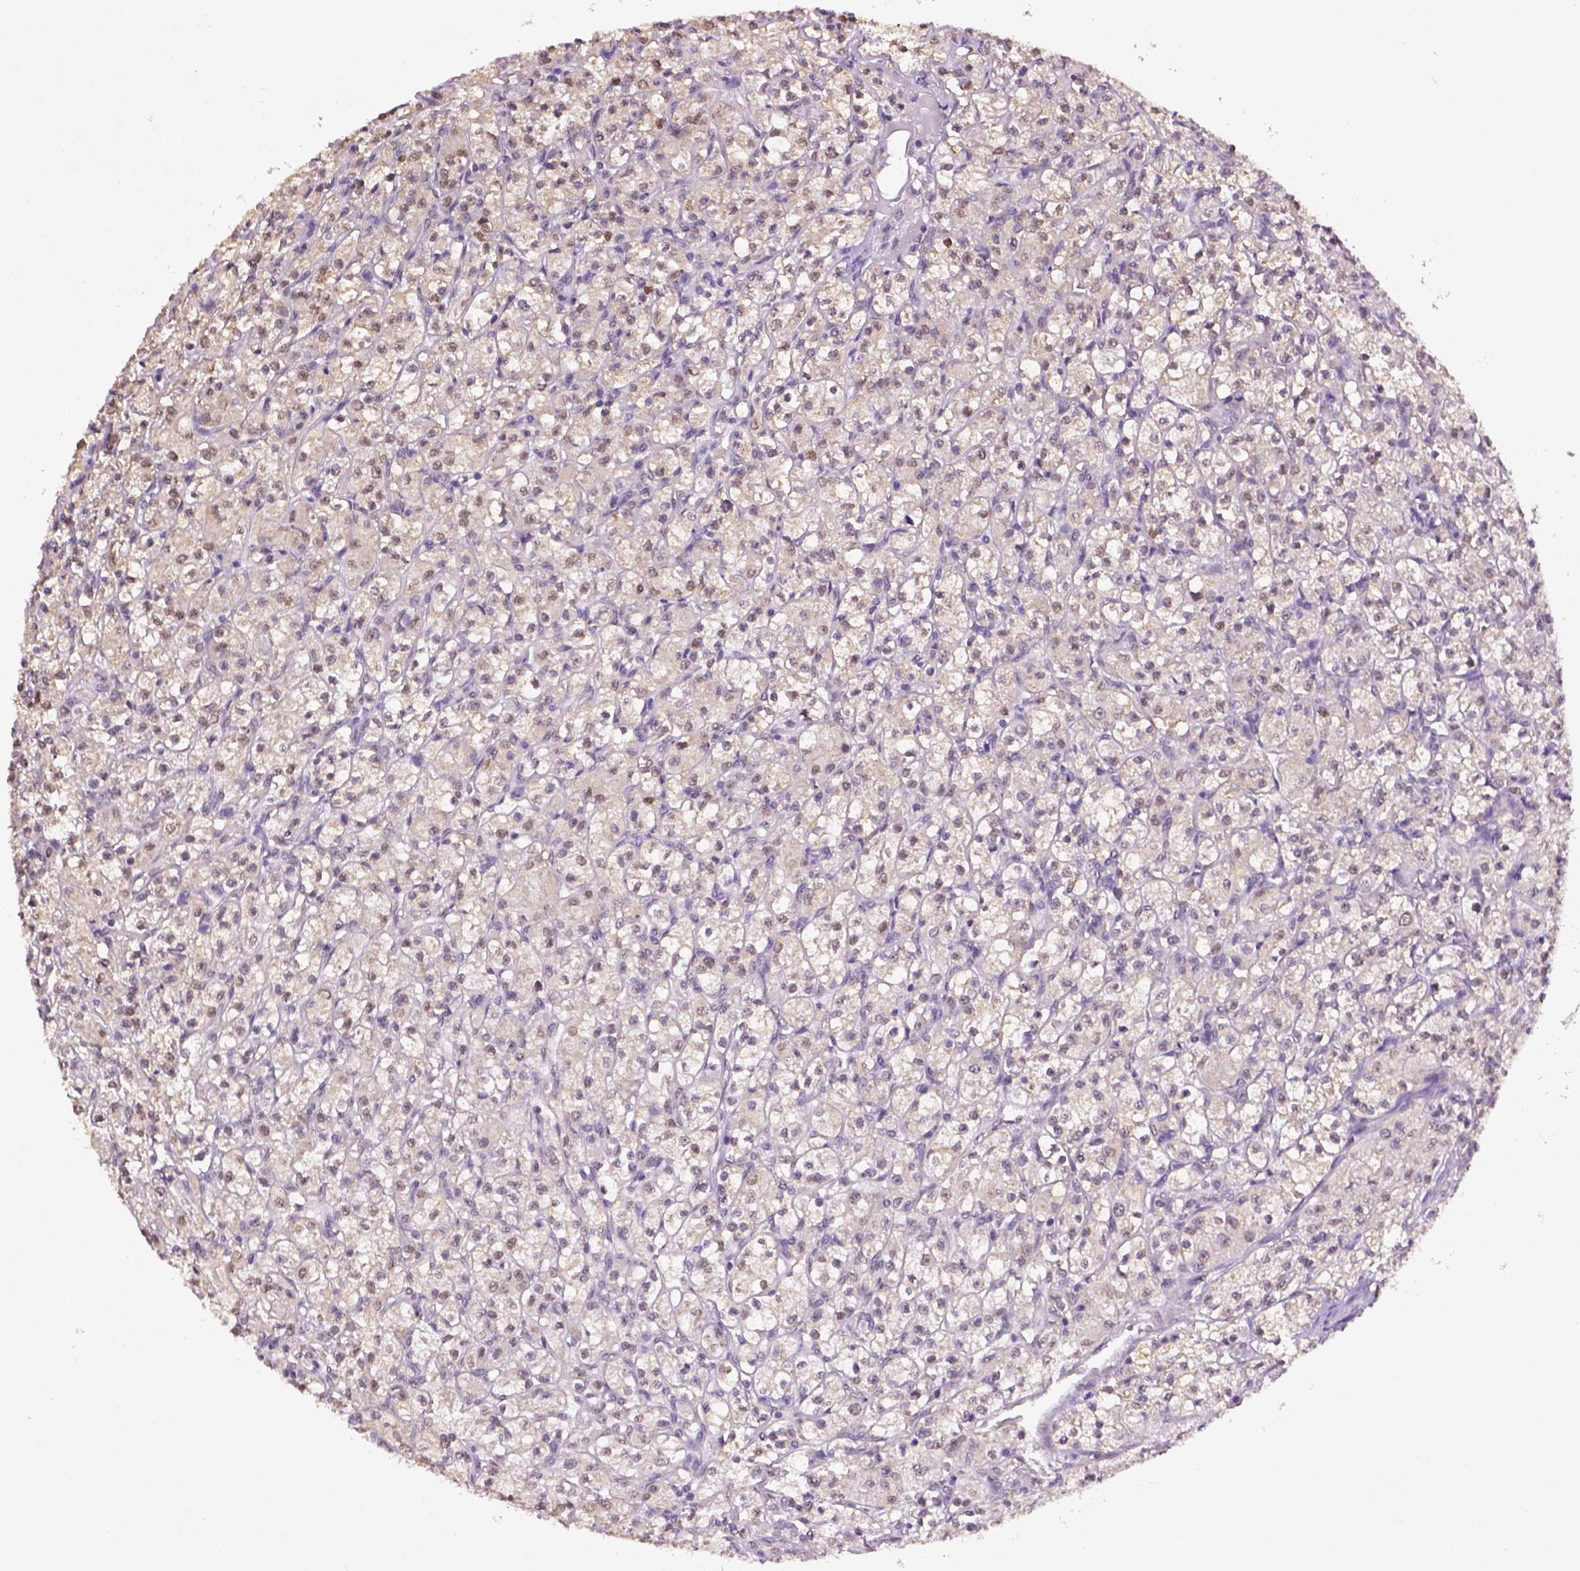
{"staining": {"intensity": "weak", "quantity": ">75%", "location": "cytoplasmic/membranous"}, "tissue": "renal cancer", "cell_type": "Tumor cells", "image_type": "cancer", "snomed": [{"axis": "morphology", "description": "Adenocarcinoma, NOS"}, {"axis": "topography", "description": "Kidney"}], "caption": "An image of renal cancer stained for a protein demonstrates weak cytoplasmic/membranous brown staining in tumor cells. (IHC, brightfield microscopy, high magnification).", "gene": "WDR17", "patient": {"sex": "female", "age": 70}}